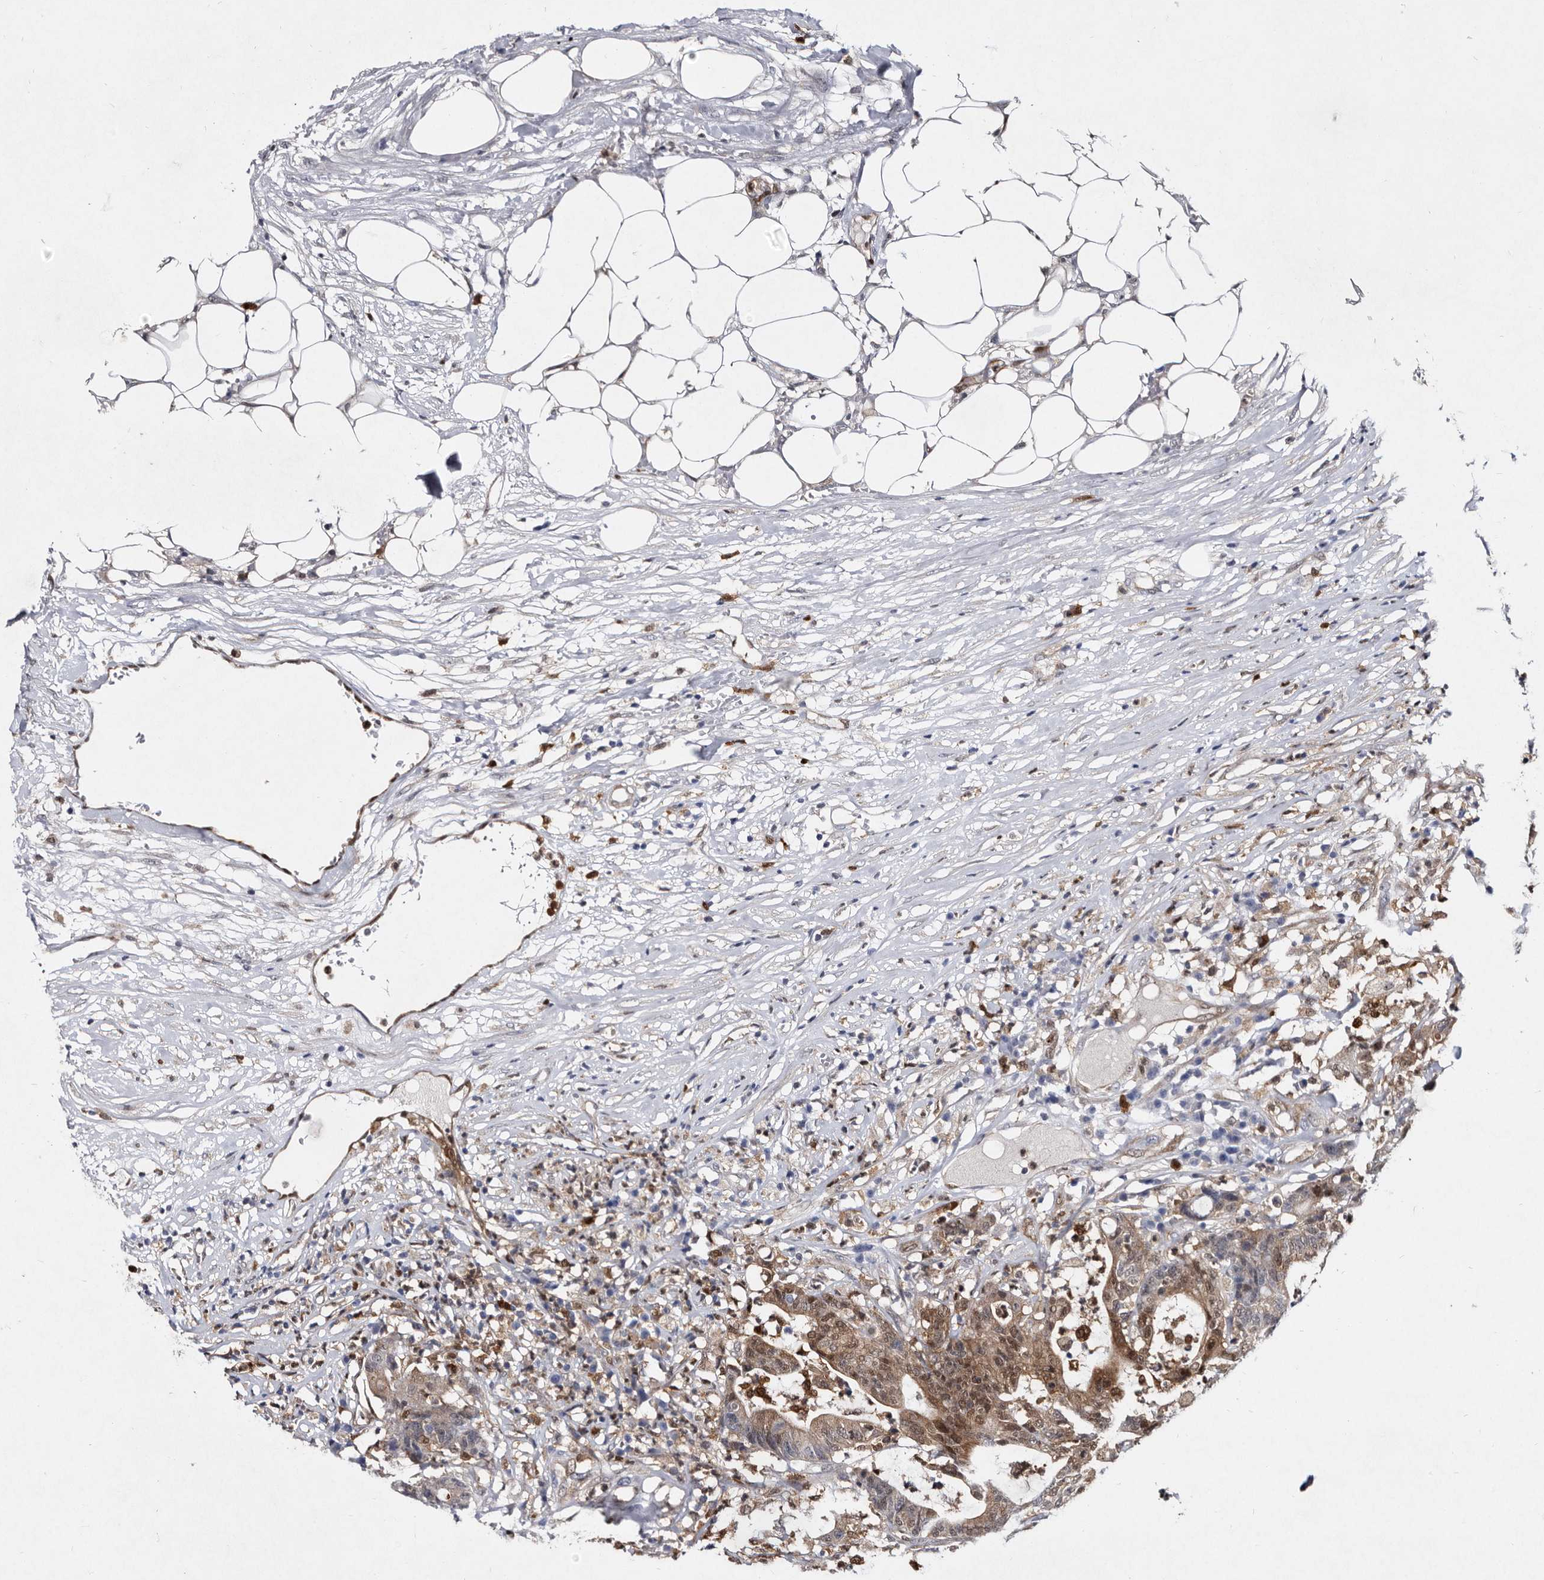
{"staining": {"intensity": "moderate", "quantity": ">75%", "location": "cytoplasmic/membranous,nuclear"}, "tissue": "colorectal cancer", "cell_type": "Tumor cells", "image_type": "cancer", "snomed": [{"axis": "morphology", "description": "Adenocarcinoma, NOS"}, {"axis": "topography", "description": "Colon"}], "caption": "There is medium levels of moderate cytoplasmic/membranous and nuclear expression in tumor cells of colorectal cancer, as demonstrated by immunohistochemical staining (brown color).", "gene": "SERPINB8", "patient": {"sex": "female", "age": 84}}